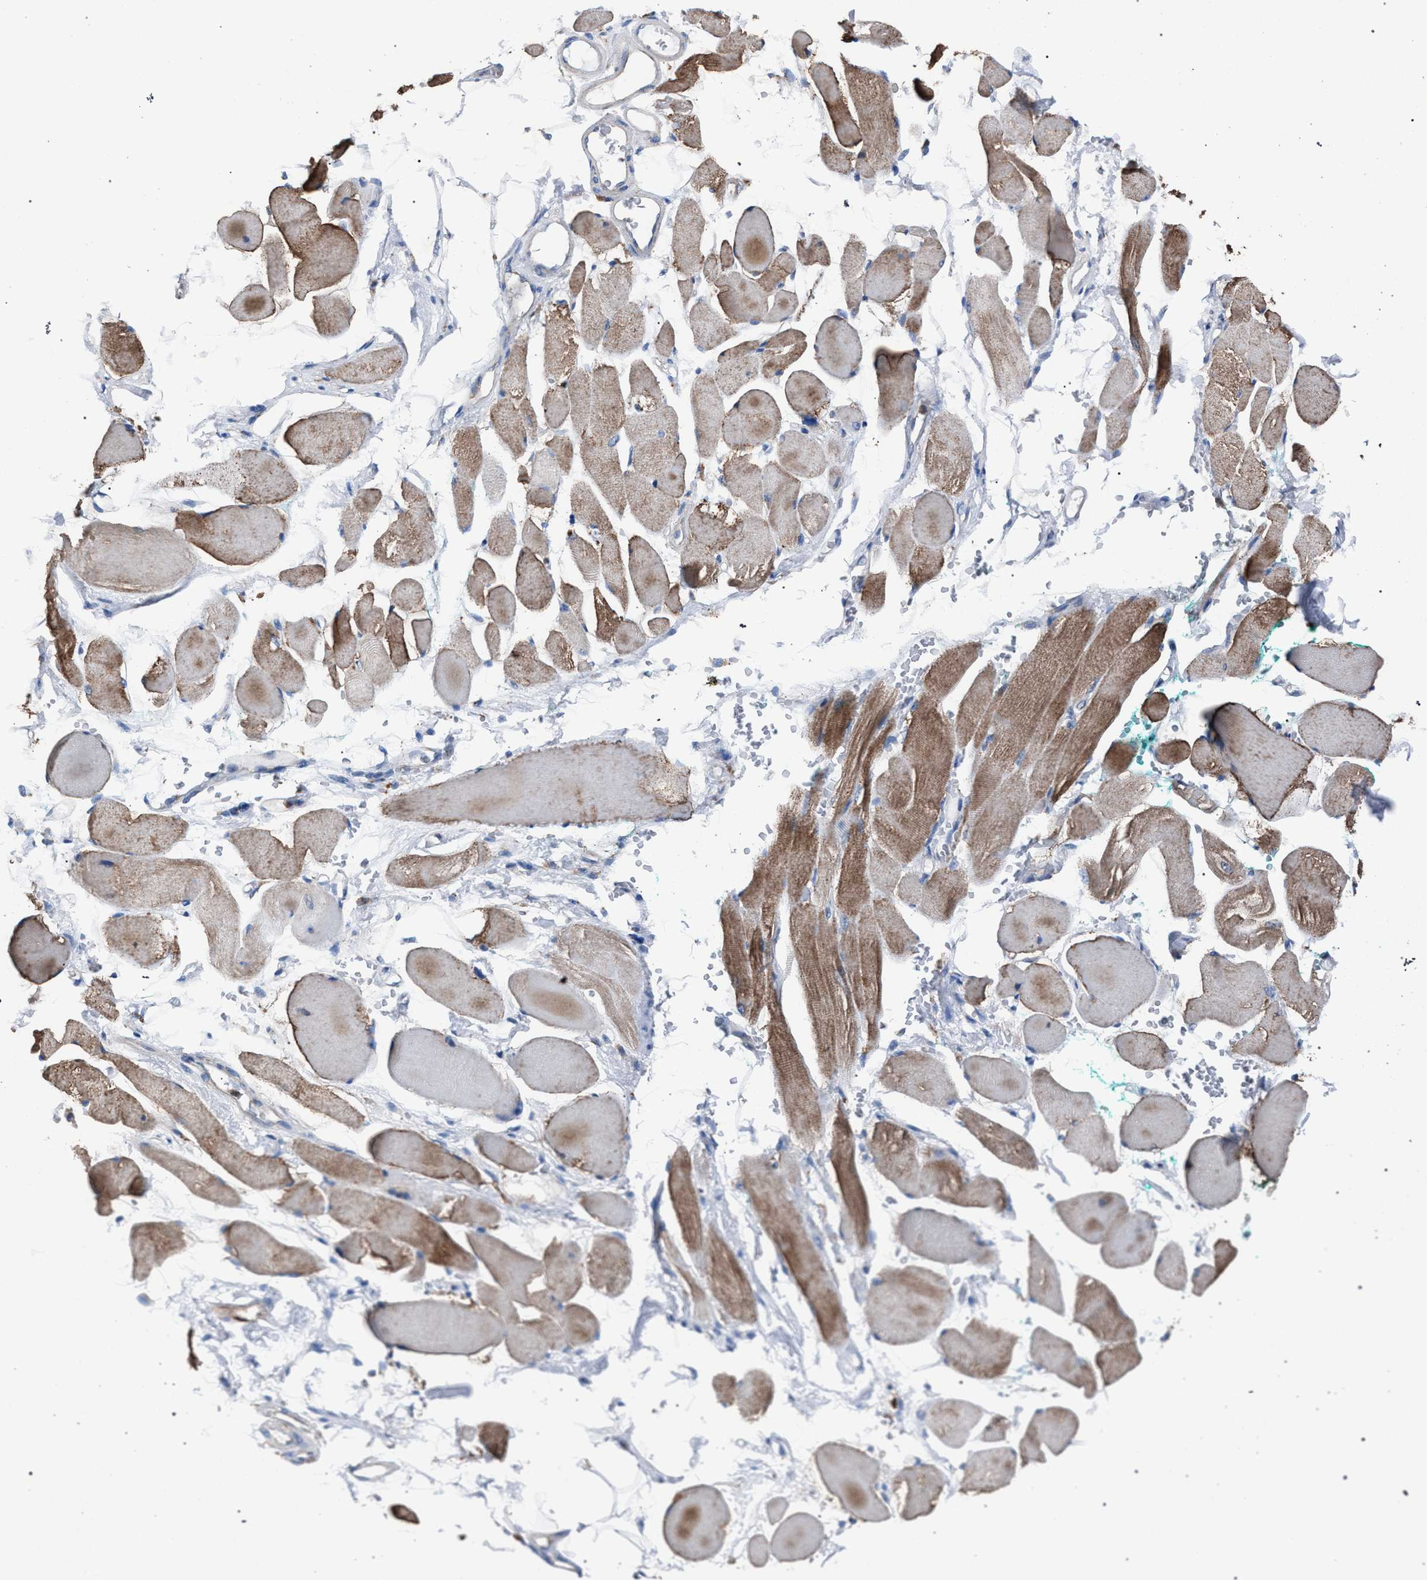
{"staining": {"intensity": "moderate", "quantity": "25%-75%", "location": "cytoplasmic/membranous"}, "tissue": "skeletal muscle", "cell_type": "Myocytes", "image_type": "normal", "snomed": [{"axis": "morphology", "description": "Normal tissue, NOS"}, {"axis": "topography", "description": "Skeletal muscle"}, {"axis": "topography", "description": "Peripheral nerve tissue"}], "caption": "This image reveals unremarkable skeletal muscle stained with immunohistochemistry to label a protein in brown. The cytoplasmic/membranous of myocytes show moderate positivity for the protein. Nuclei are counter-stained blue.", "gene": "ATP6V0A1", "patient": {"sex": "female", "age": 84}}